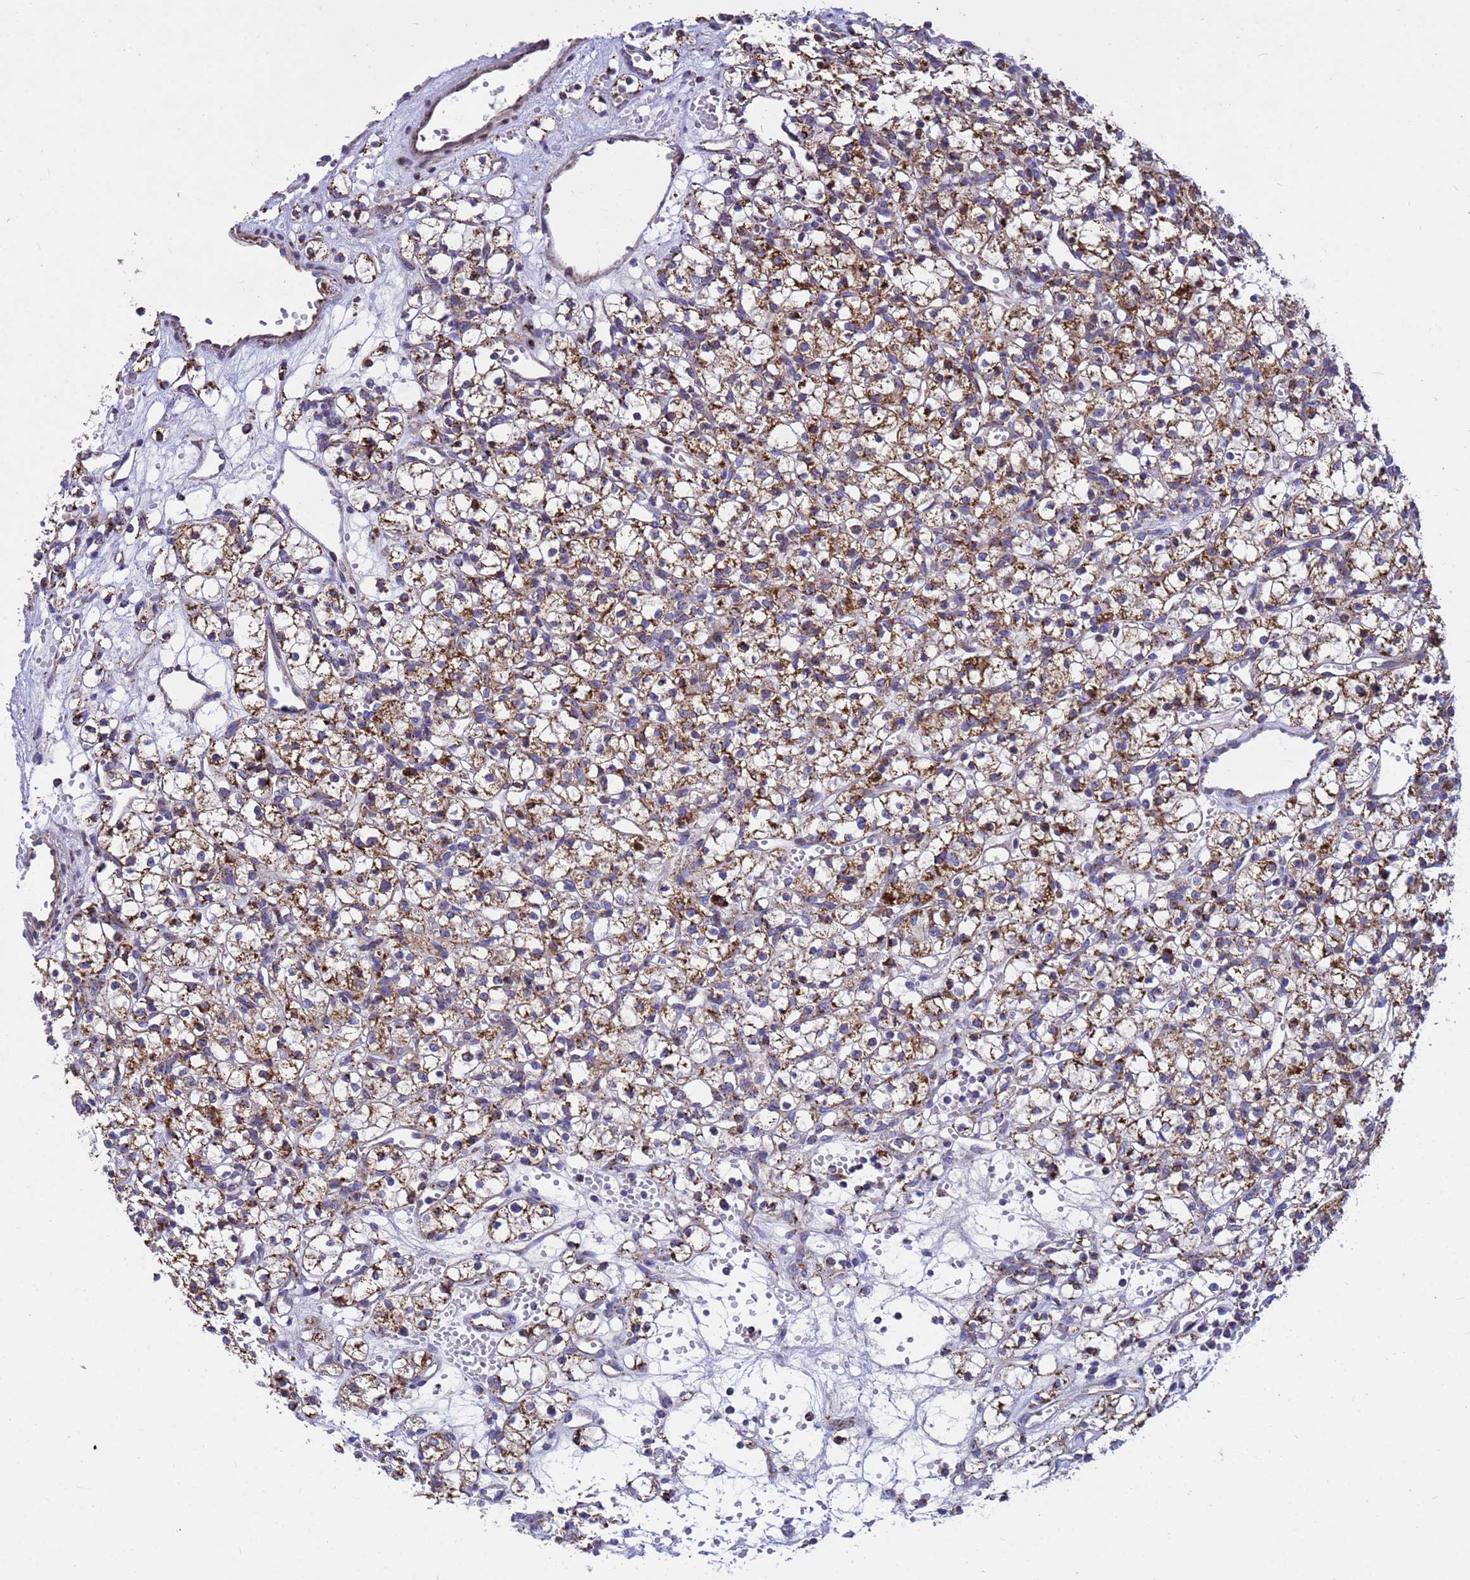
{"staining": {"intensity": "moderate", "quantity": ">75%", "location": "cytoplasmic/membranous"}, "tissue": "renal cancer", "cell_type": "Tumor cells", "image_type": "cancer", "snomed": [{"axis": "morphology", "description": "Adenocarcinoma, NOS"}, {"axis": "topography", "description": "Kidney"}], "caption": "Human renal cancer (adenocarcinoma) stained with a brown dye displays moderate cytoplasmic/membranous positive staining in approximately >75% of tumor cells.", "gene": "TUBGCP3", "patient": {"sex": "female", "age": 59}}